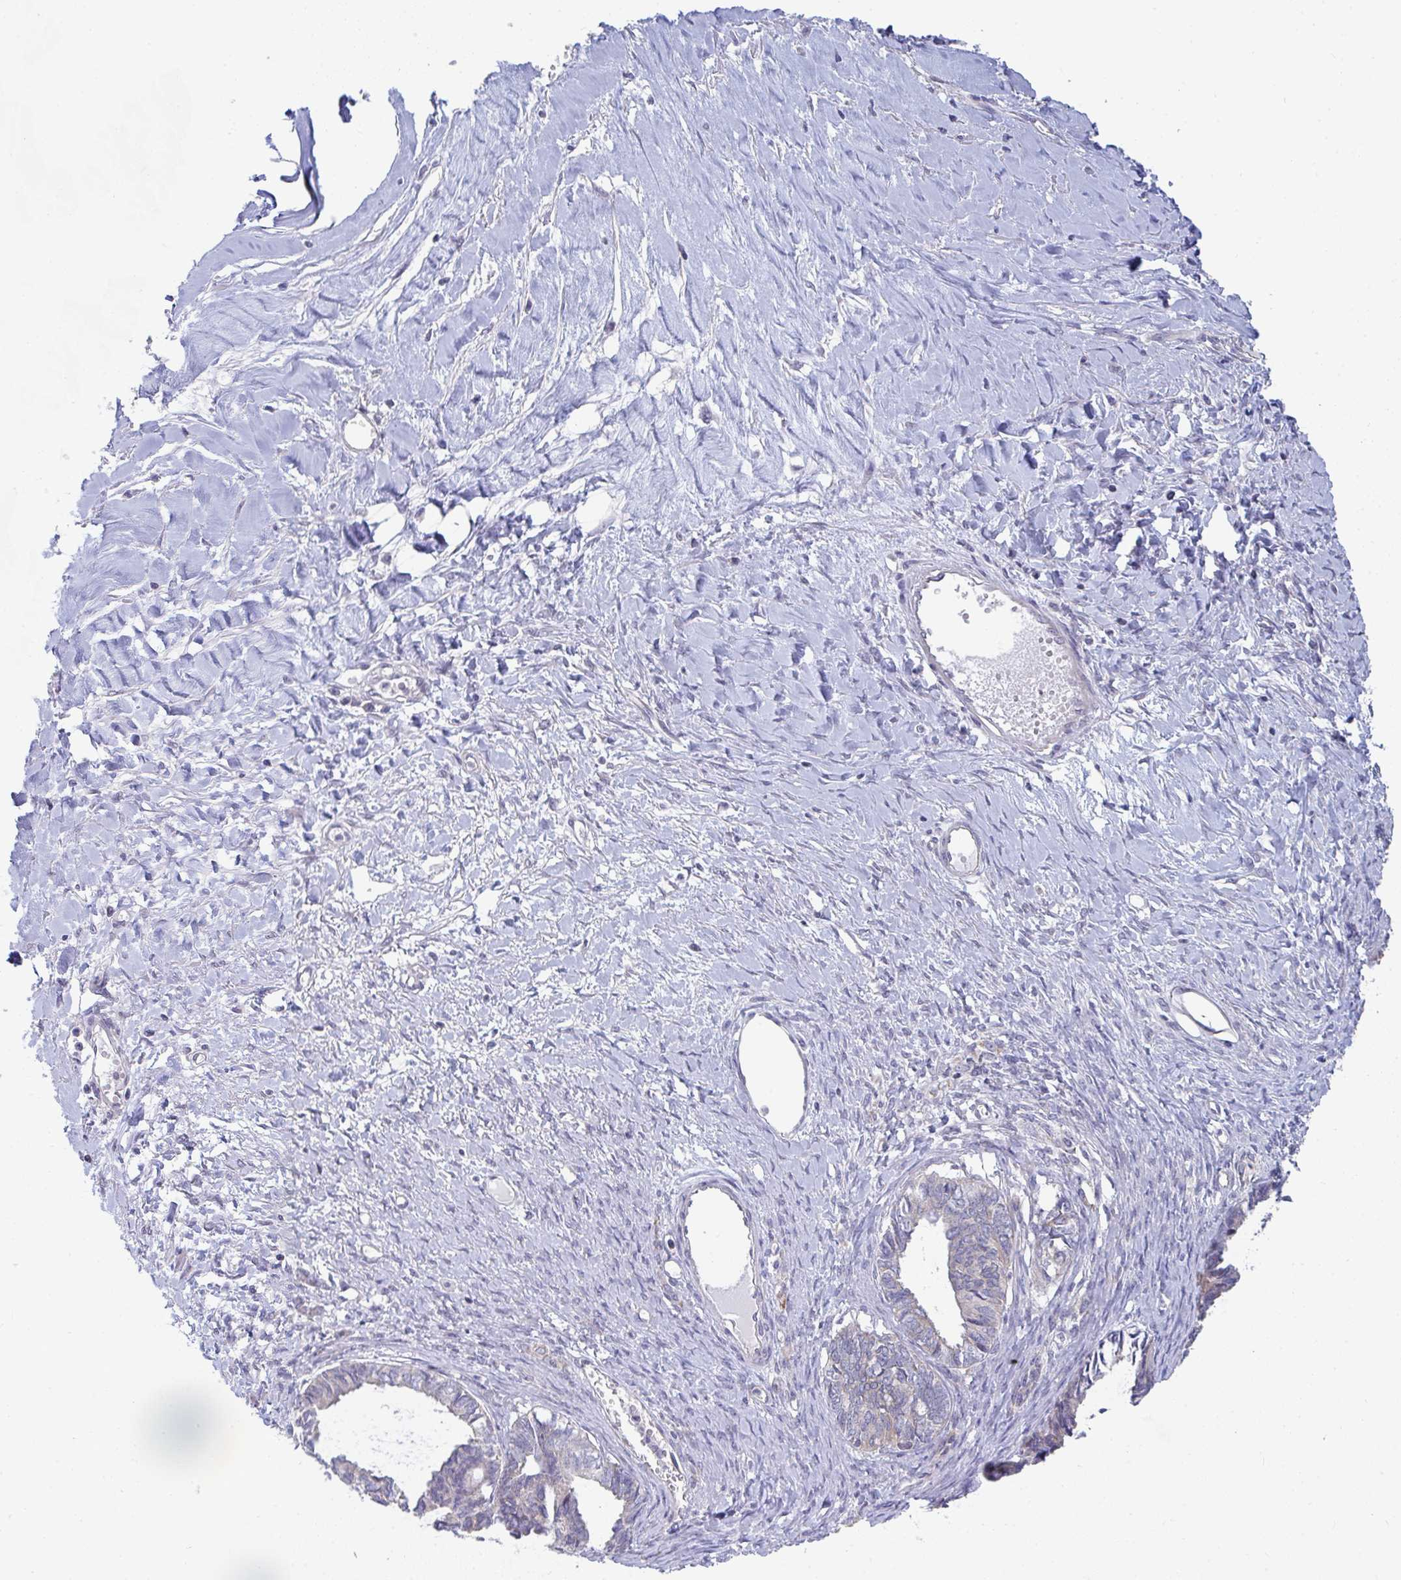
{"staining": {"intensity": "negative", "quantity": "none", "location": "none"}, "tissue": "ovarian cancer", "cell_type": "Tumor cells", "image_type": "cancer", "snomed": [{"axis": "morphology", "description": "Cystadenocarcinoma, mucinous, NOS"}, {"axis": "topography", "description": "Ovary"}], "caption": "This photomicrograph is of mucinous cystadenocarcinoma (ovarian) stained with immunohistochemistry (IHC) to label a protein in brown with the nuclei are counter-stained blue. There is no positivity in tumor cells.", "gene": "EIF1AD", "patient": {"sex": "female", "age": 61}}